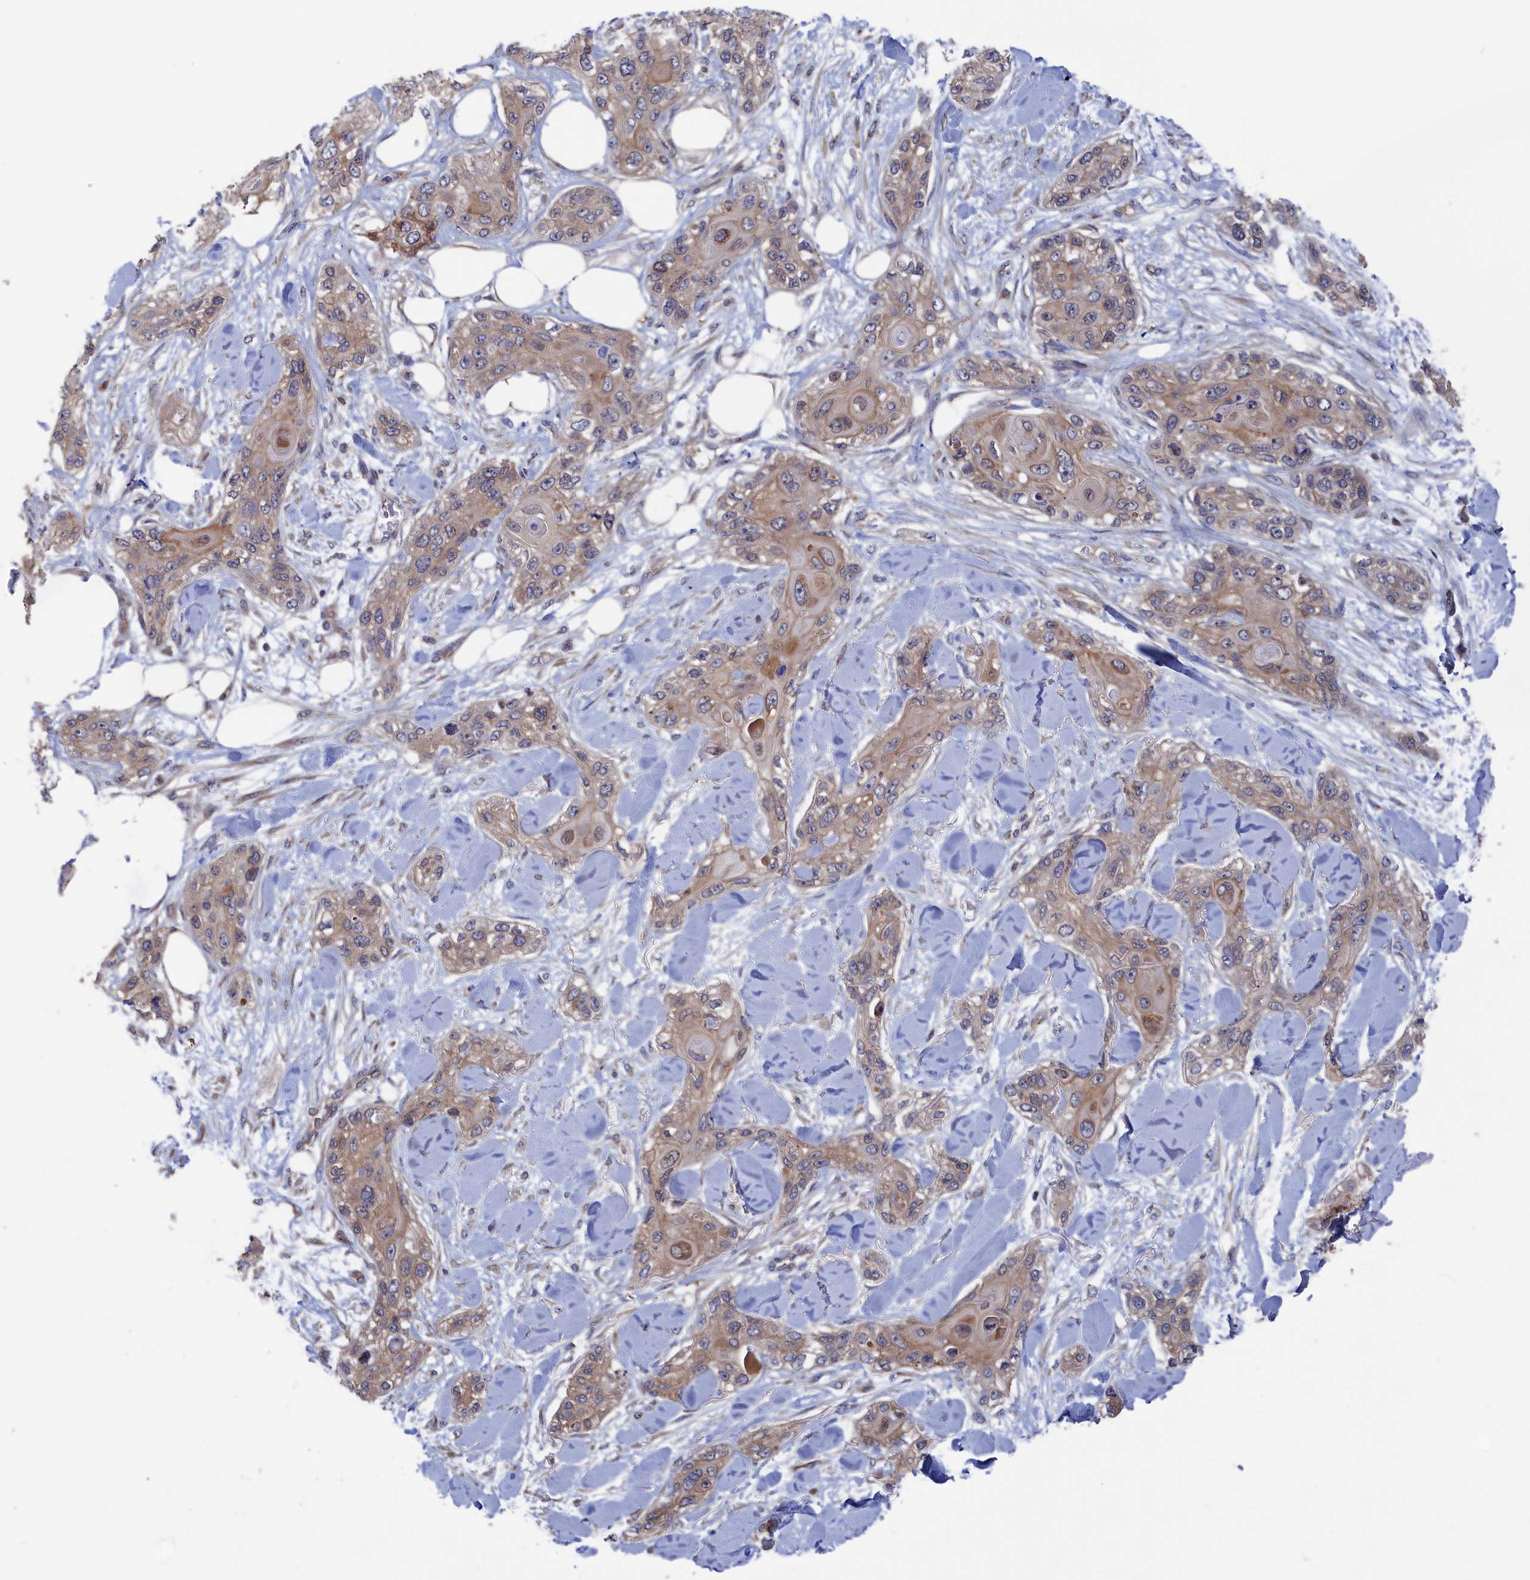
{"staining": {"intensity": "weak", "quantity": ">75%", "location": "cytoplasmic/membranous"}, "tissue": "skin cancer", "cell_type": "Tumor cells", "image_type": "cancer", "snomed": [{"axis": "morphology", "description": "Normal tissue, NOS"}, {"axis": "morphology", "description": "Squamous cell carcinoma, NOS"}, {"axis": "topography", "description": "Skin"}], "caption": "Tumor cells show low levels of weak cytoplasmic/membranous staining in about >75% of cells in skin cancer (squamous cell carcinoma).", "gene": "NUTF2", "patient": {"sex": "male", "age": 72}}